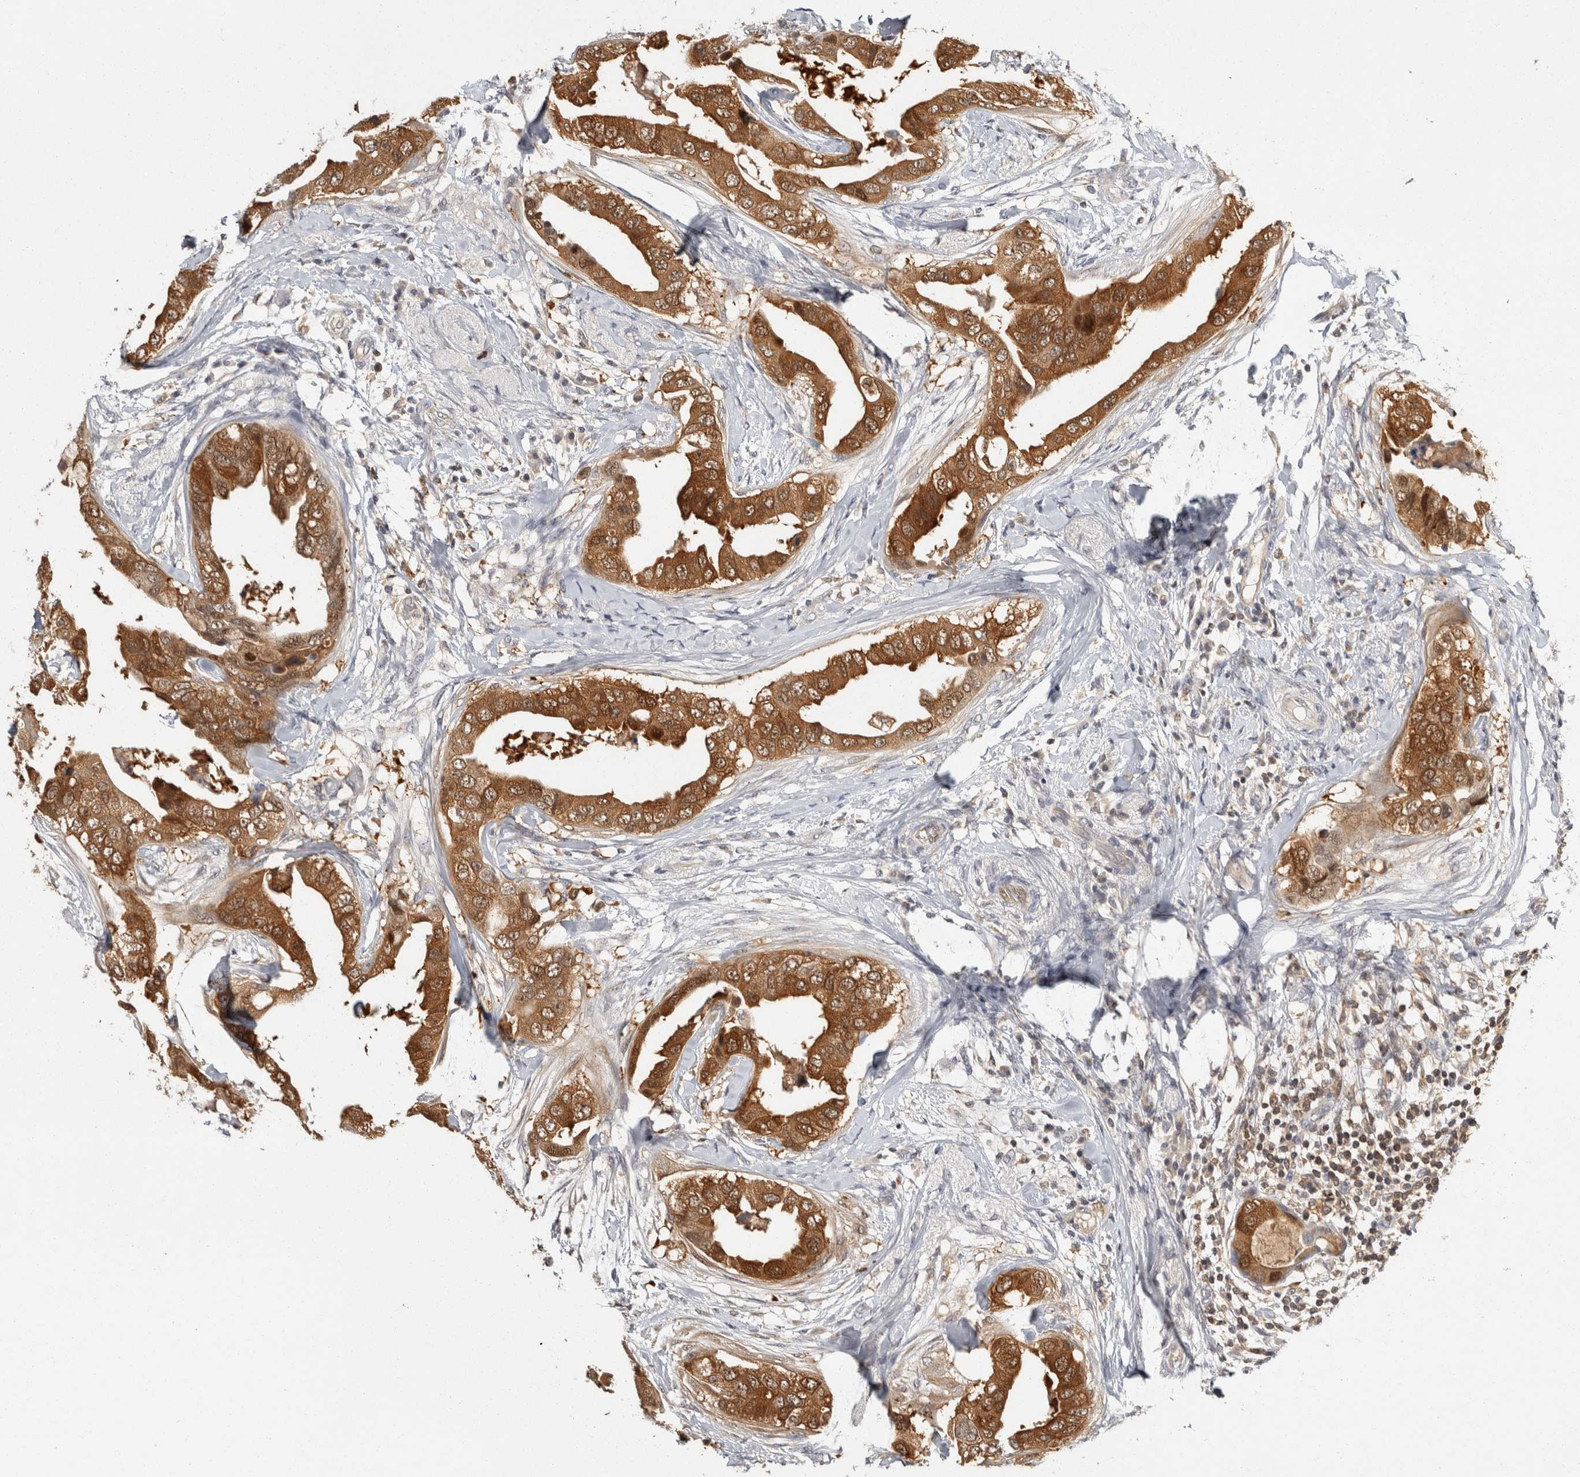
{"staining": {"intensity": "strong", "quantity": ">75%", "location": "cytoplasmic/membranous"}, "tissue": "breast cancer", "cell_type": "Tumor cells", "image_type": "cancer", "snomed": [{"axis": "morphology", "description": "Duct carcinoma"}, {"axis": "topography", "description": "Breast"}], "caption": "Approximately >75% of tumor cells in human breast cancer (invasive ductal carcinoma) demonstrate strong cytoplasmic/membranous protein positivity as visualized by brown immunohistochemical staining.", "gene": "ACAT2", "patient": {"sex": "female", "age": 40}}